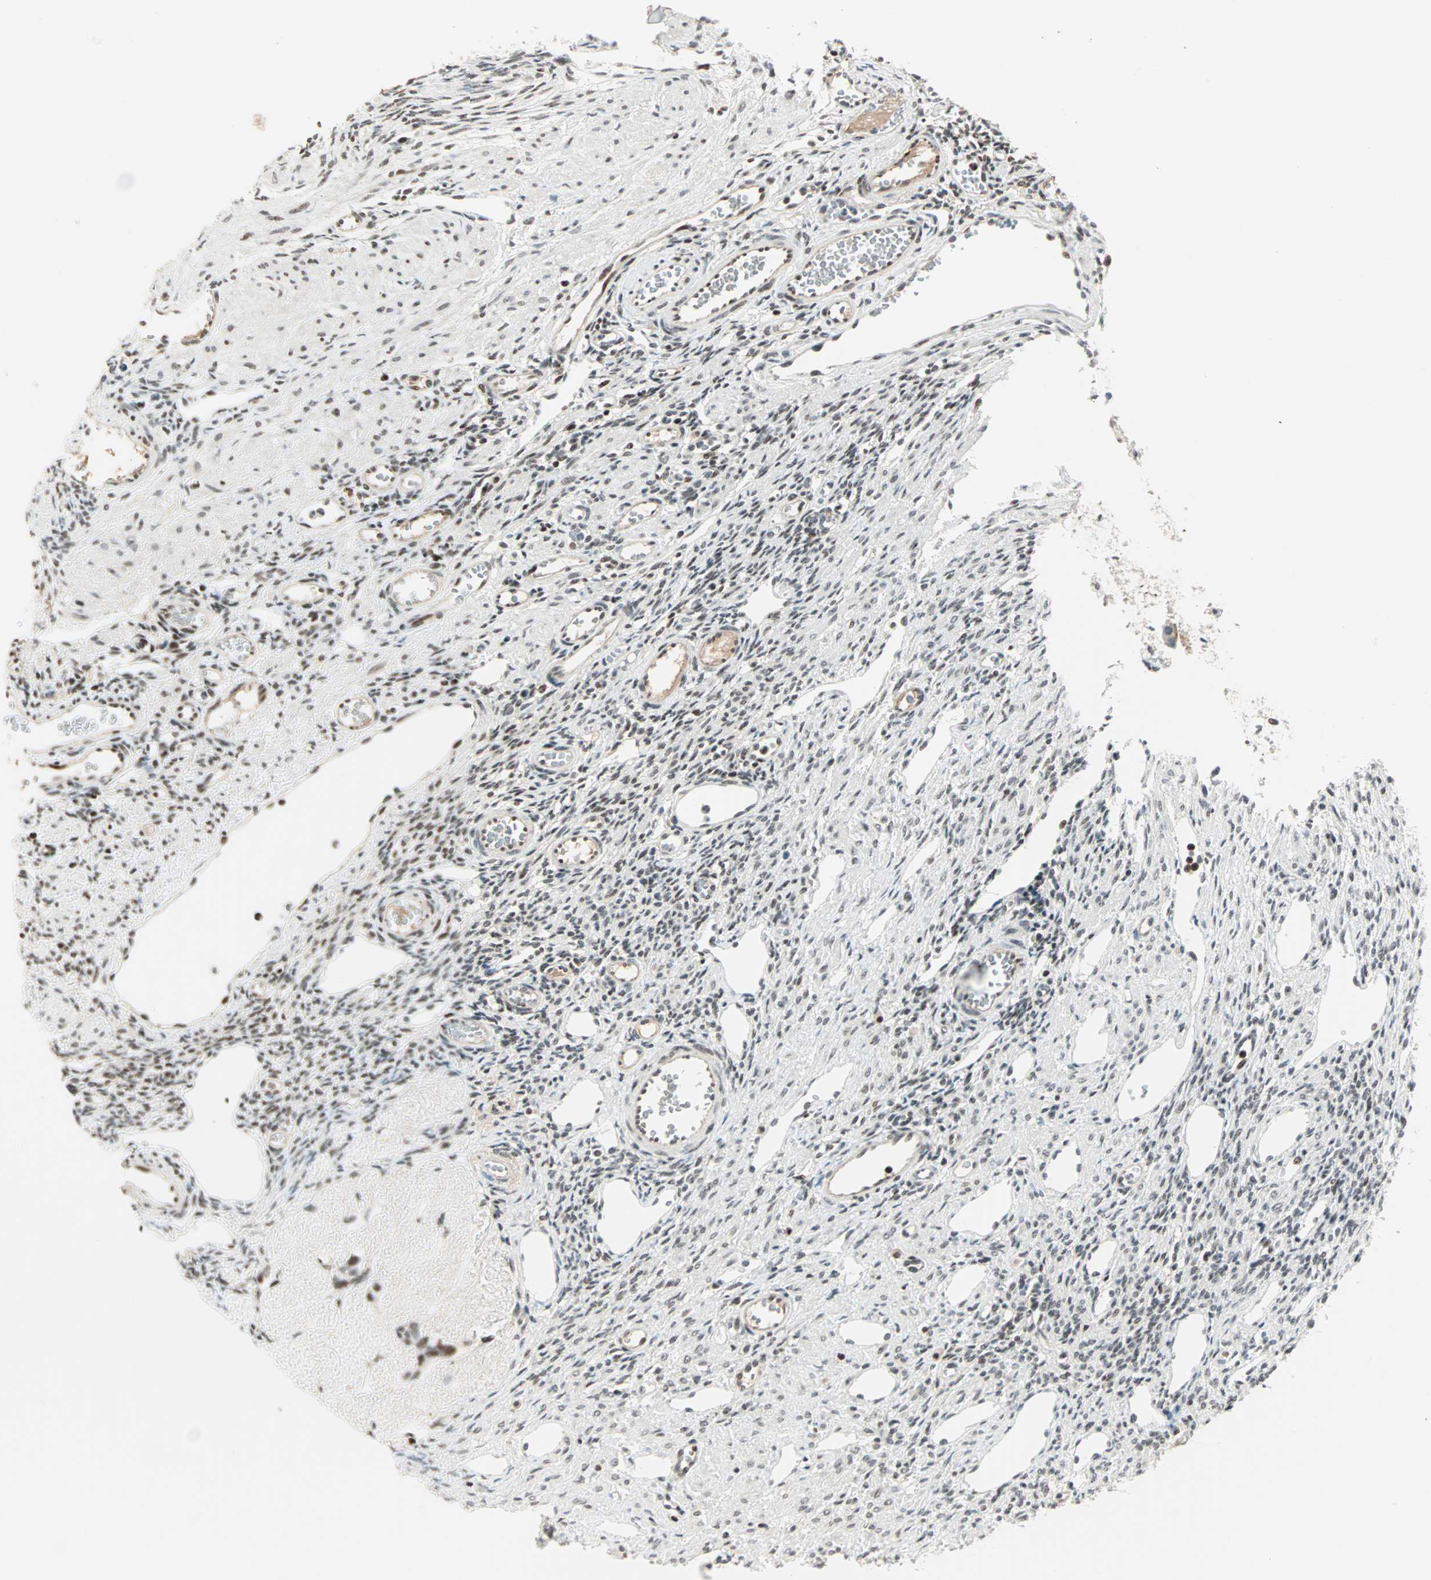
{"staining": {"intensity": "moderate", "quantity": "25%-75%", "location": "nuclear"}, "tissue": "ovary", "cell_type": "Ovarian stroma cells", "image_type": "normal", "snomed": [{"axis": "morphology", "description": "Normal tissue, NOS"}, {"axis": "topography", "description": "Ovary"}], "caption": "Human ovary stained for a protein (brown) demonstrates moderate nuclear positive expression in about 25%-75% of ovarian stroma cells.", "gene": "SIN3A", "patient": {"sex": "female", "age": 33}}